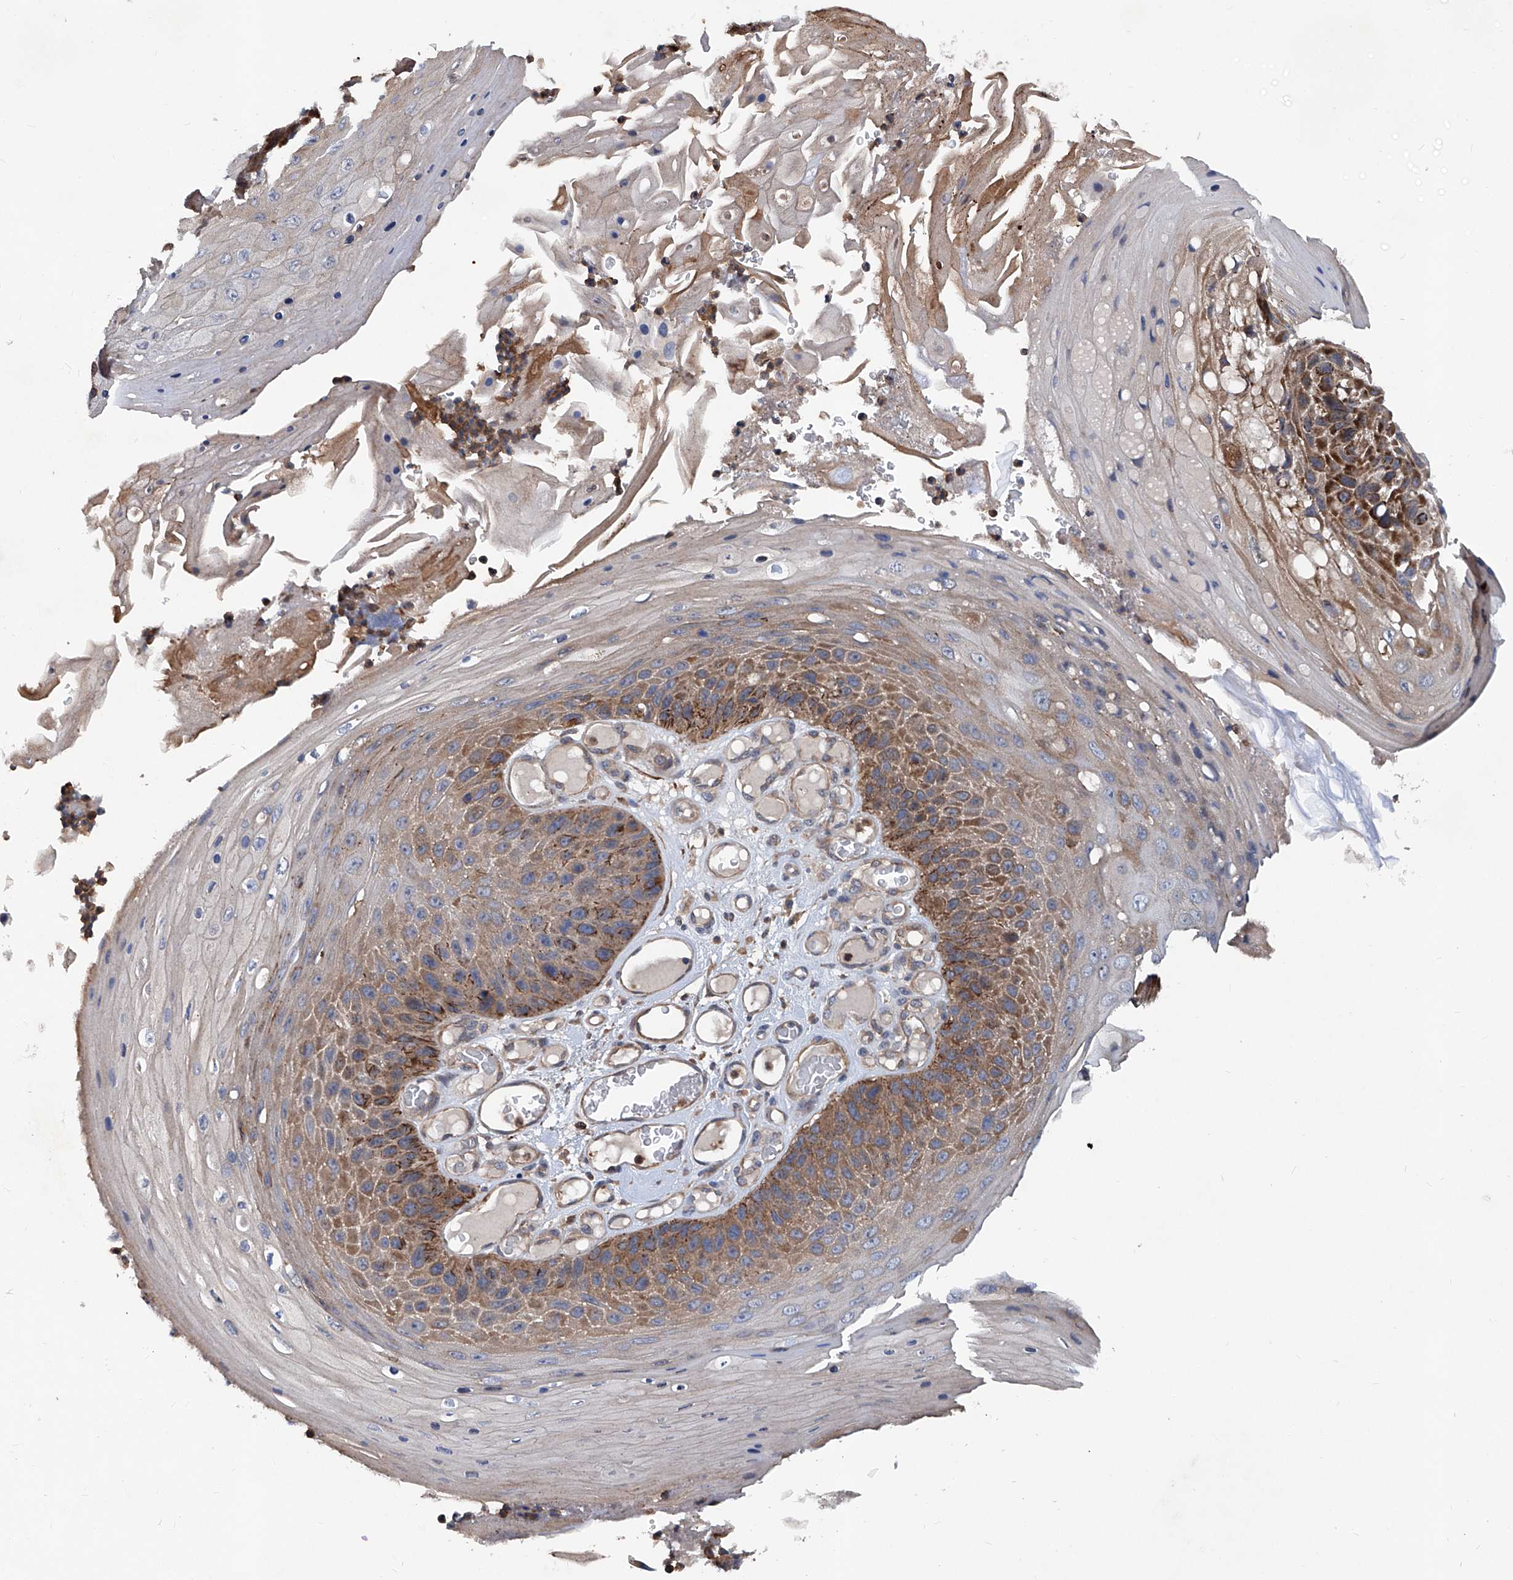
{"staining": {"intensity": "moderate", "quantity": "25%-75%", "location": "cytoplasmic/membranous"}, "tissue": "skin cancer", "cell_type": "Tumor cells", "image_type": "cancer", "snomed": [{"axis": "morphology", "description": "Squamous cell carcinoma, NOS"}, {"axis": "topography", "description": "Skin"}], "caption": "Immunohistochemistry (IHC) photomicrograph of neoplastic tissue: skin cancer stained using immunohistochemistry shows medium levels of moderate protein expression localized specifically in the cytoplasmic/membranous of tumor cells, appearing as a cytoplasmic/membranous brown color.", "gene": "NT5C3A", "patient": {"sex": "female", "age": 88}}